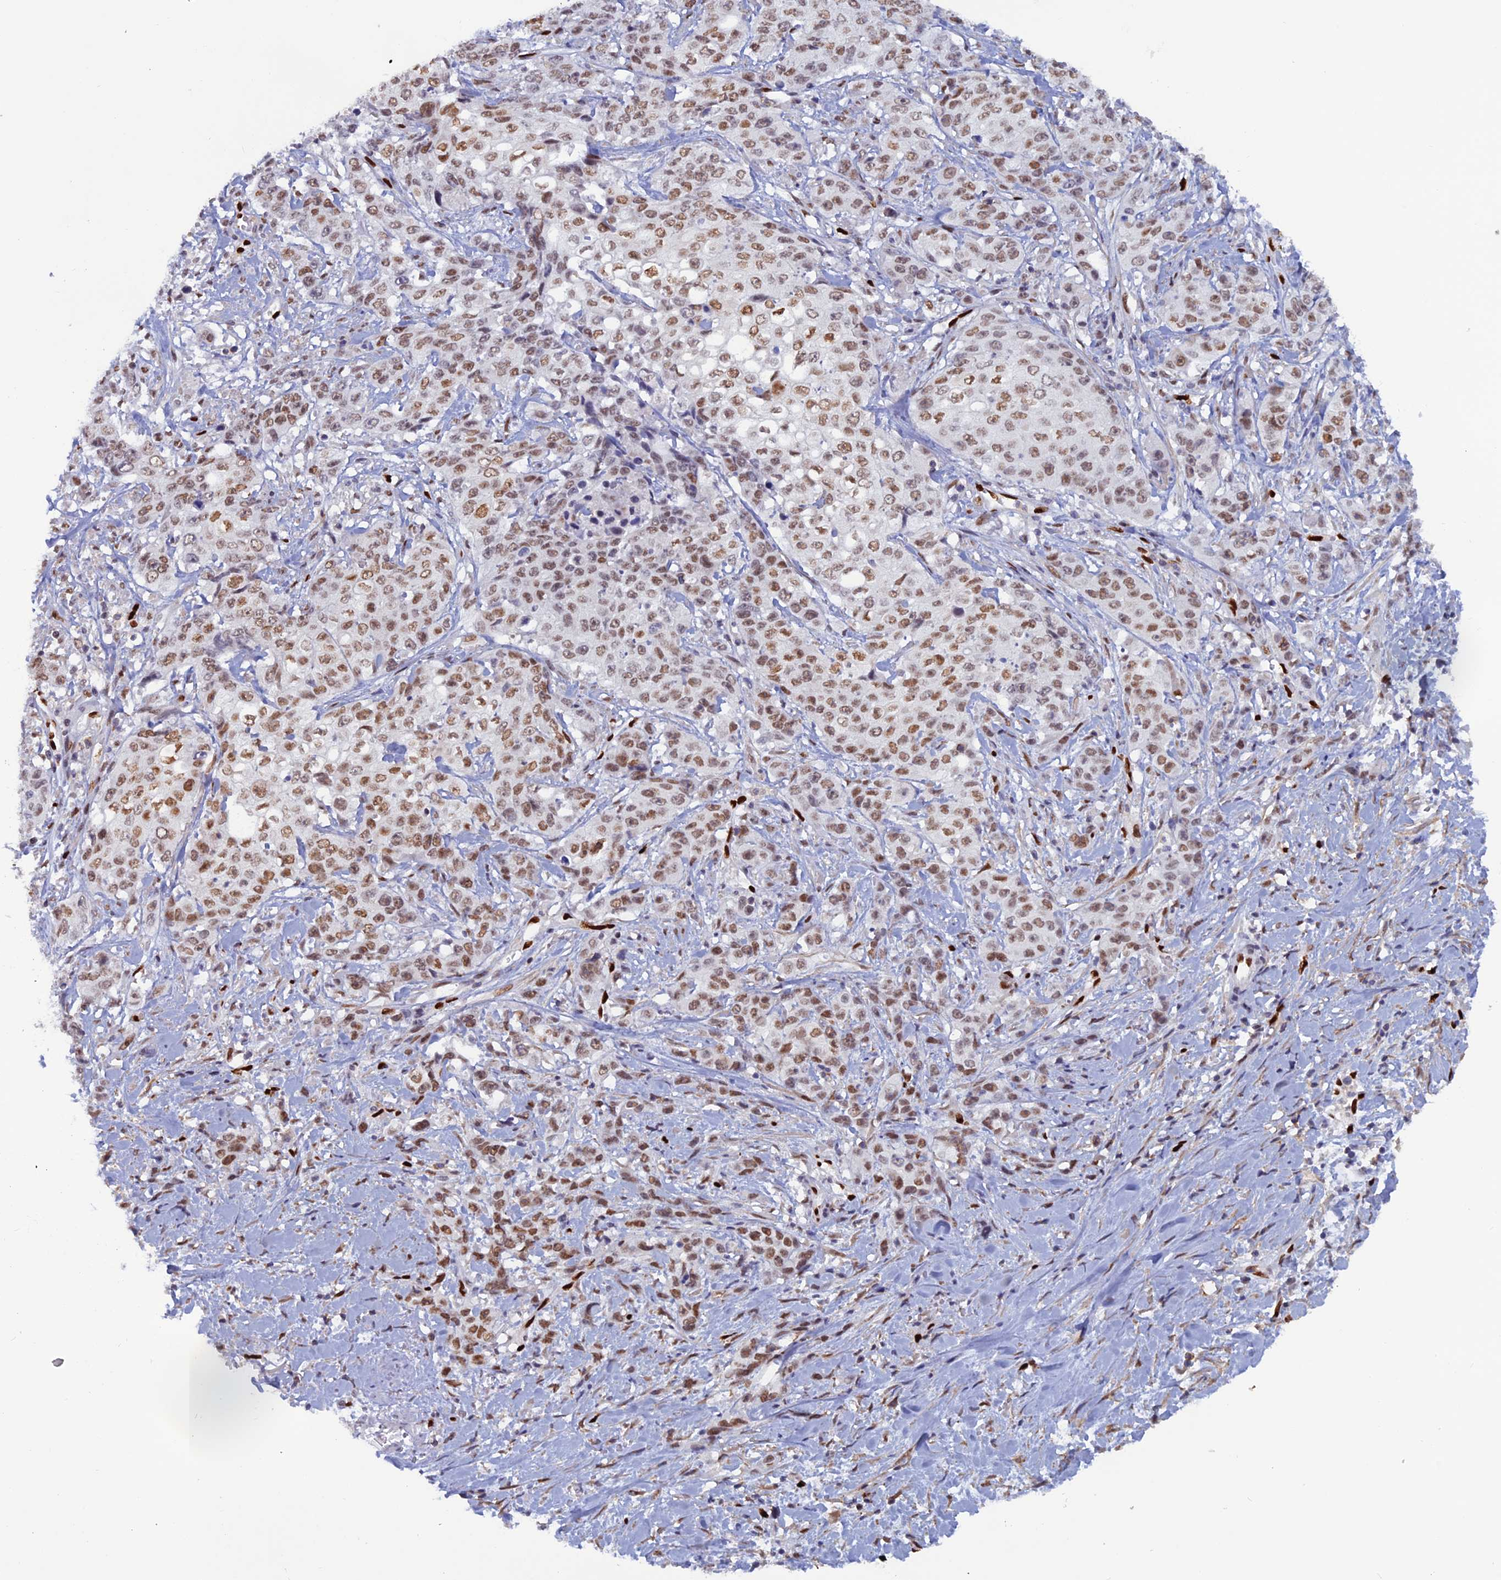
{"staining": {"intensity": "moderate", "quantity": ">75%", "location": "nuclear"}, "tissue": "stomach cancer", "cell_type": "Tumor cells", "image_type": "cancer", "snomed": [{"axis": "morphology", "description": "Adenocarcinoma, NOS"}, {"axis": "topography", "description": "Stomach, upper"}], "caption": "This micrograph reveals IHC staining of human stomach cancer (adenocarcinoma), with medium moderate nuclear positivity in about >75% of tumor cells.", "gene": "NOL4L", "patient": {"sex": "male", "age": 62}}